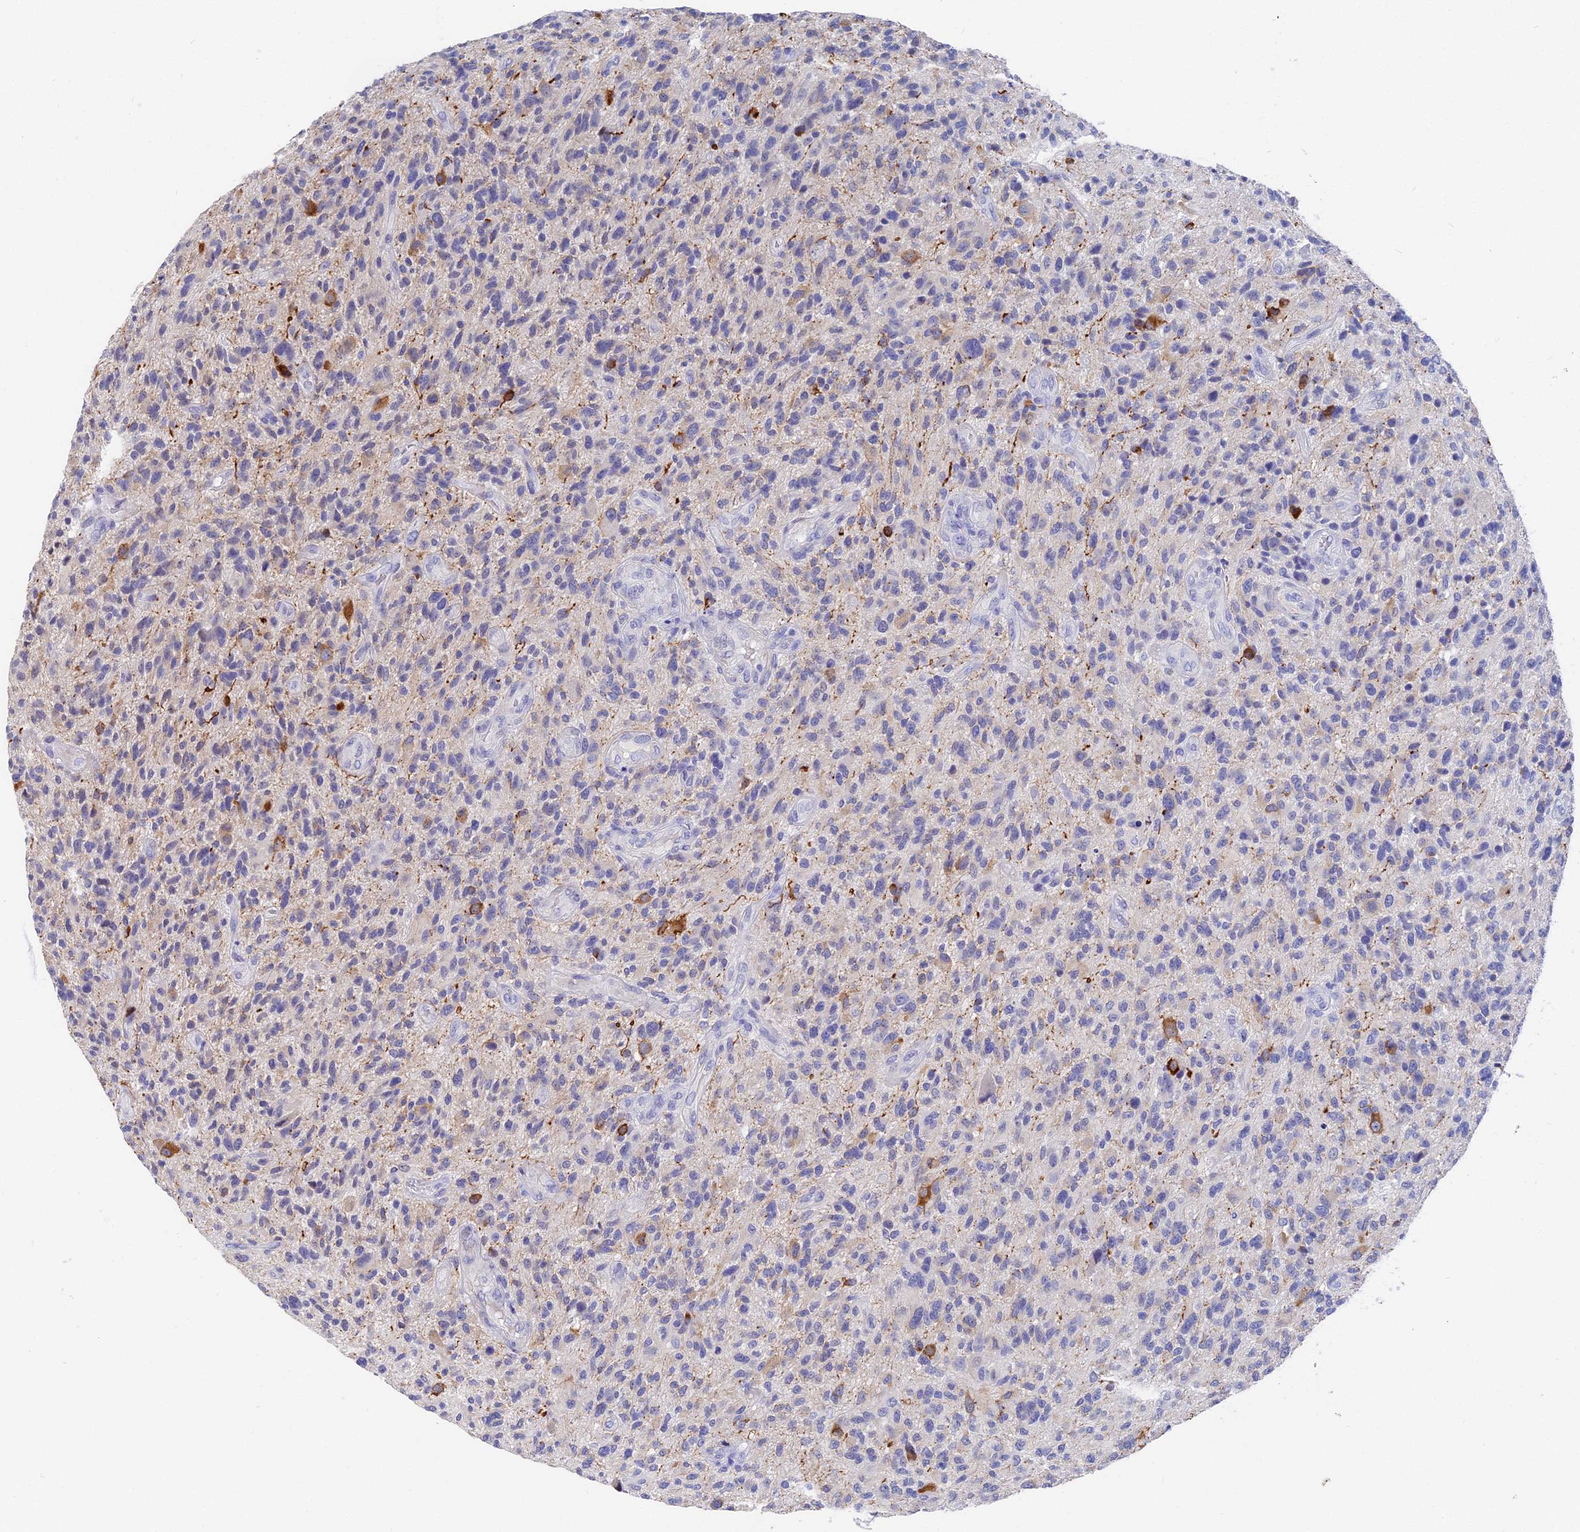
{"staining": {"intensity": "negative", "quantity": "none", "location": "none"}, "tissue": "glioma", "cell_type": "Tumor cells", "image_type": "cancer", "snomed": [{"axis": "morphology", "description": "Glioma, malignant, High grade"}, {"axis": "topography", "description": "Brain"}], "caption": "This is an immunohistochemistry (IHC) photomicrograph of malignant glioma (high-grade). There is no expression in tumor cells.", "gene": "VPS33B", "patient": {"sex": "male", "age": 47}}